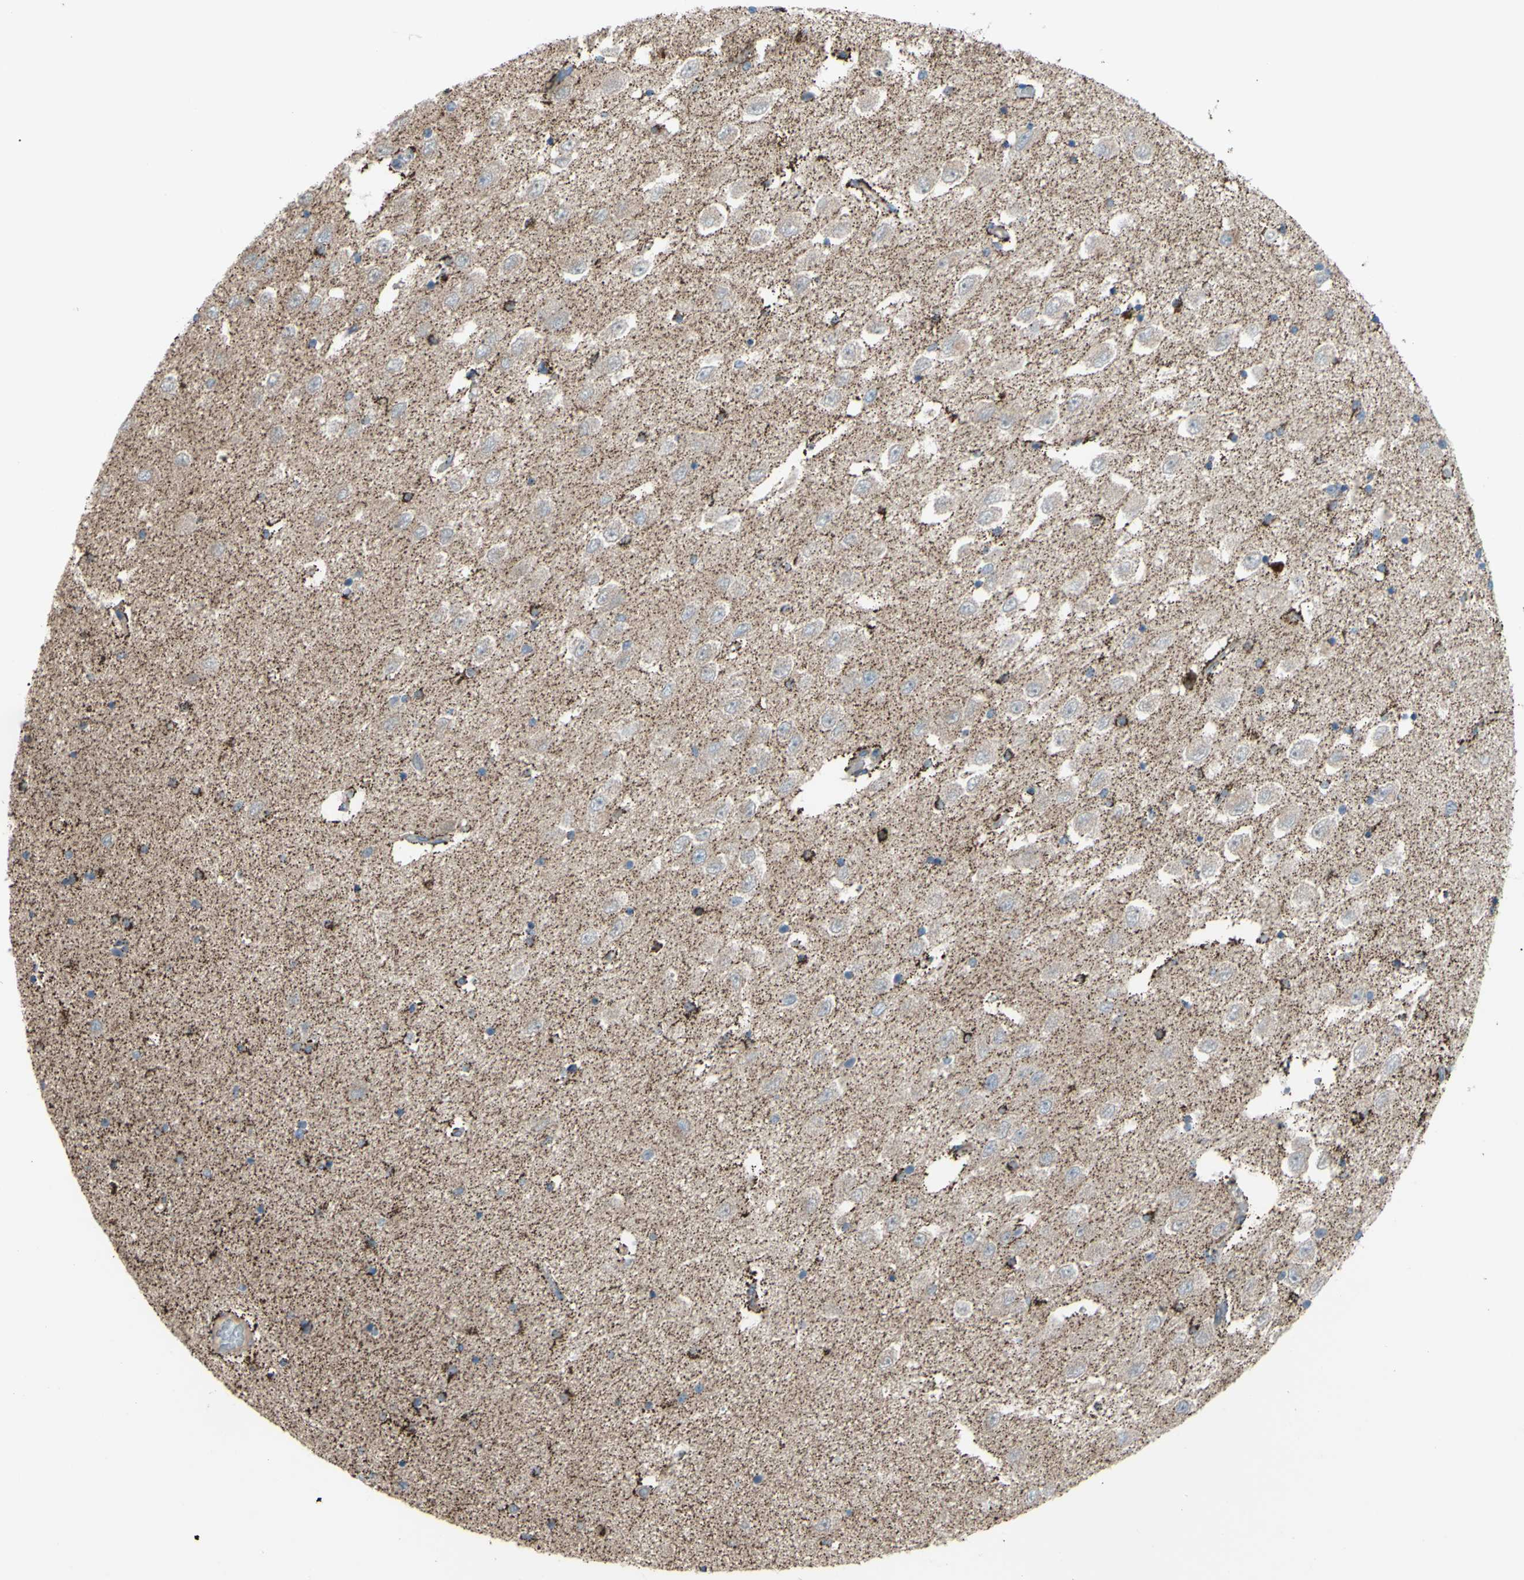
{"staining": {"intensity": "weak", "quantity": "25%-75%", "location": "cytoplasmic/membranous"}, "tissue": "hippocampus", "cell_type": "Glial cells", "image_type": "normal", "snomed": [{"axis": "morphology", "description": "Normal tissue, NOS"}, {"axis": "topography", "description": "Hippocampus"}], "caption": "Hippocampus stained with a brown dye shows weak cytoplasmic/membranous positive staining in about 25%-75% of glial cells.", "gene": "GLT8D1", "patient": {"sex": "female", "age": 54}}